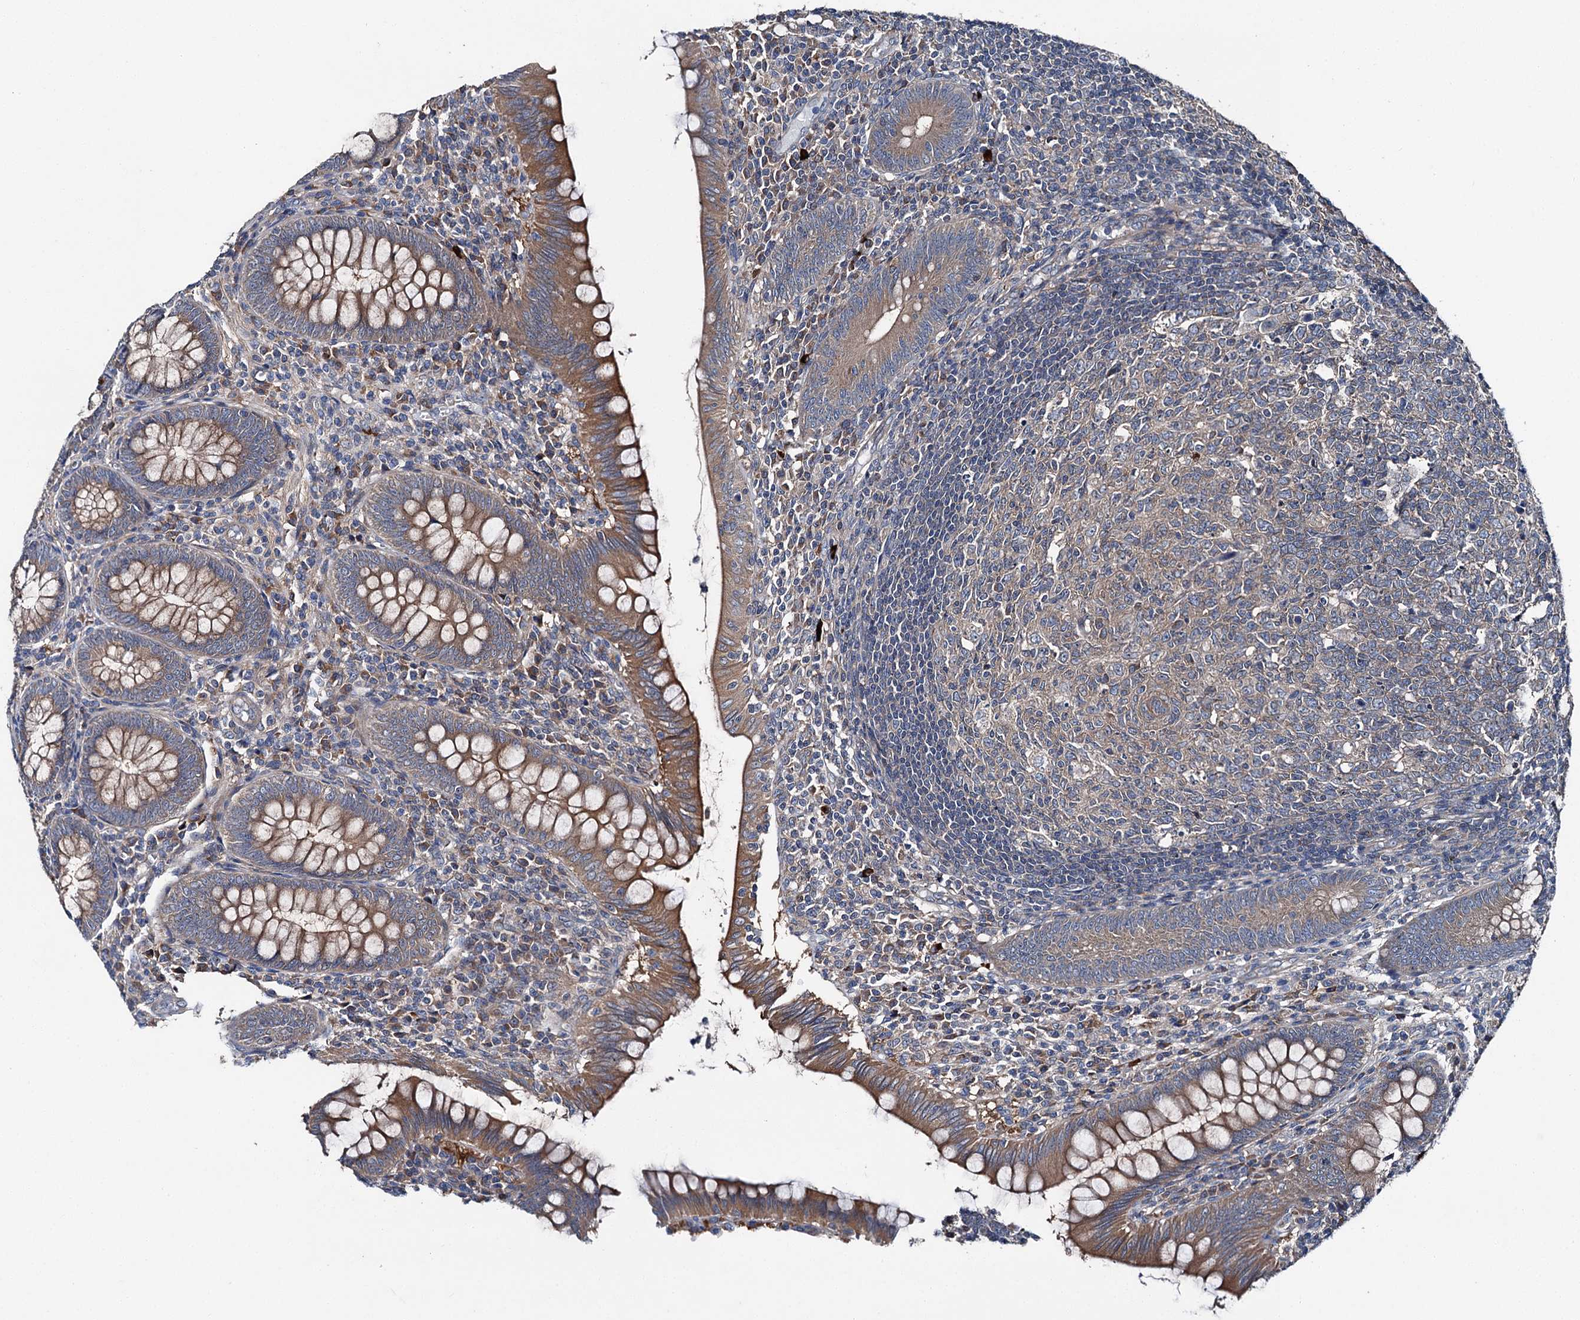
{"staining": {"intensity": "strong", "quantity": ">75%", "location": "cytoplasmic/membranous"}, "tissue": "appendix", "cell_type": "Glandular cells", "image_type": "normal", "snomed": [{"axis": "morphology", "description": "Normal tissue, NOS"}, {"axis": "topography", "description": "Appendix"}], "caption": "Protein staining displays strong cytoplasmic/membranous expression in approximately >75% of glandular cells in unremarkable appendix.", "gene": "SLC22A25", "patient": {"sex": "male", "age": 14}}